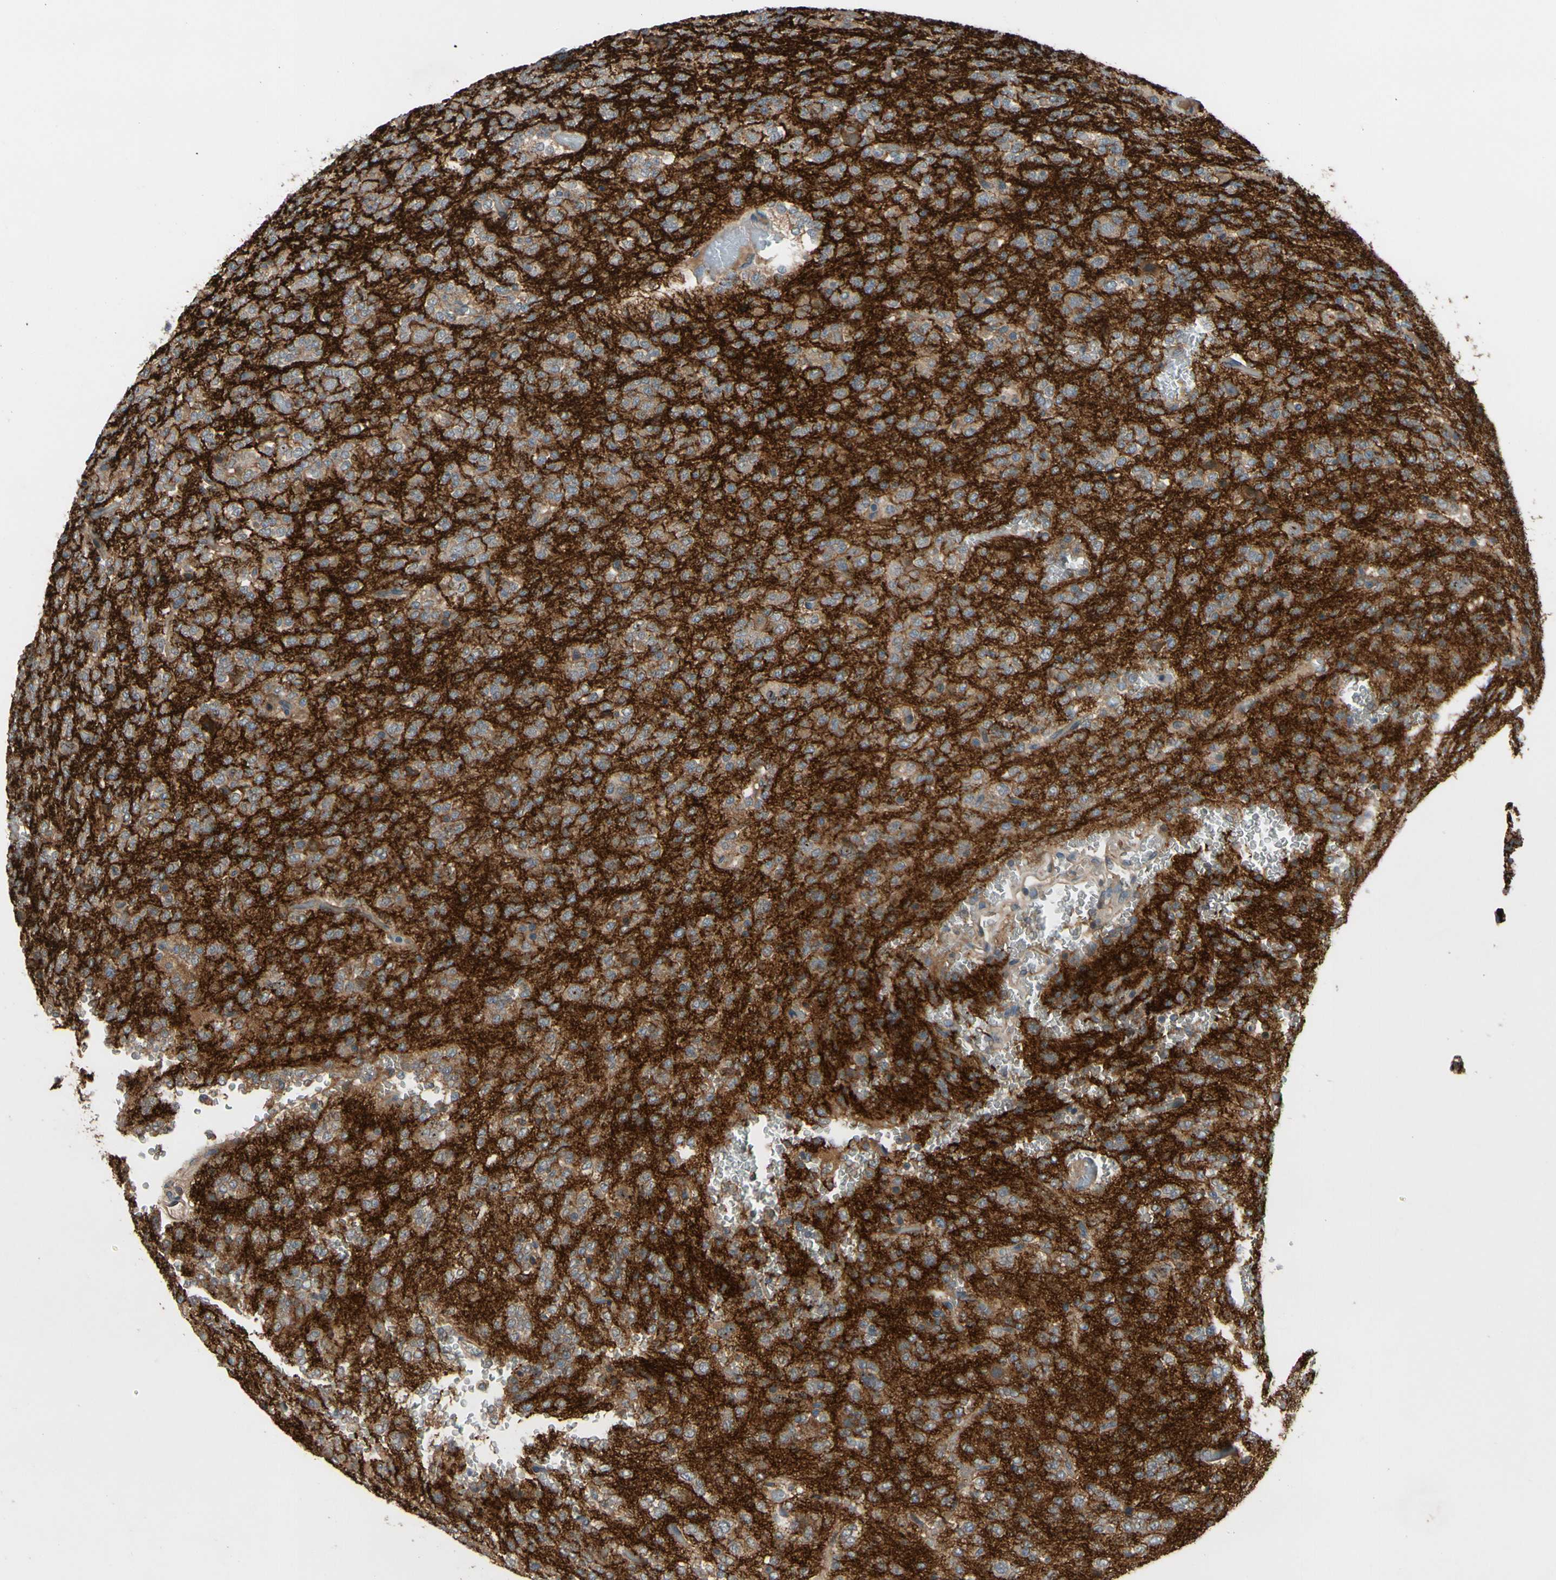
{"staining": {"intensity": "weak", "quantity": ">75%", "location": "cytoplasmic/membranous"}, "tissue": "glioma", "cell_type": "Tumor cells", "image_type": "cancer", "snomed": [{"axis": "morphology", "description": "Glioma, malignant, Low grade"}, {"axis": "topography", "description": "Brain"}], "caption": "The image exhibits immunohistochemical staining of malignant glioma (low-grade). There is weak cytoplasmic/membranous positivity is appreciated in about >75% of tumor cells.", "gene": "ICAM5", "patient": {"sex": "male", "age": 38}}